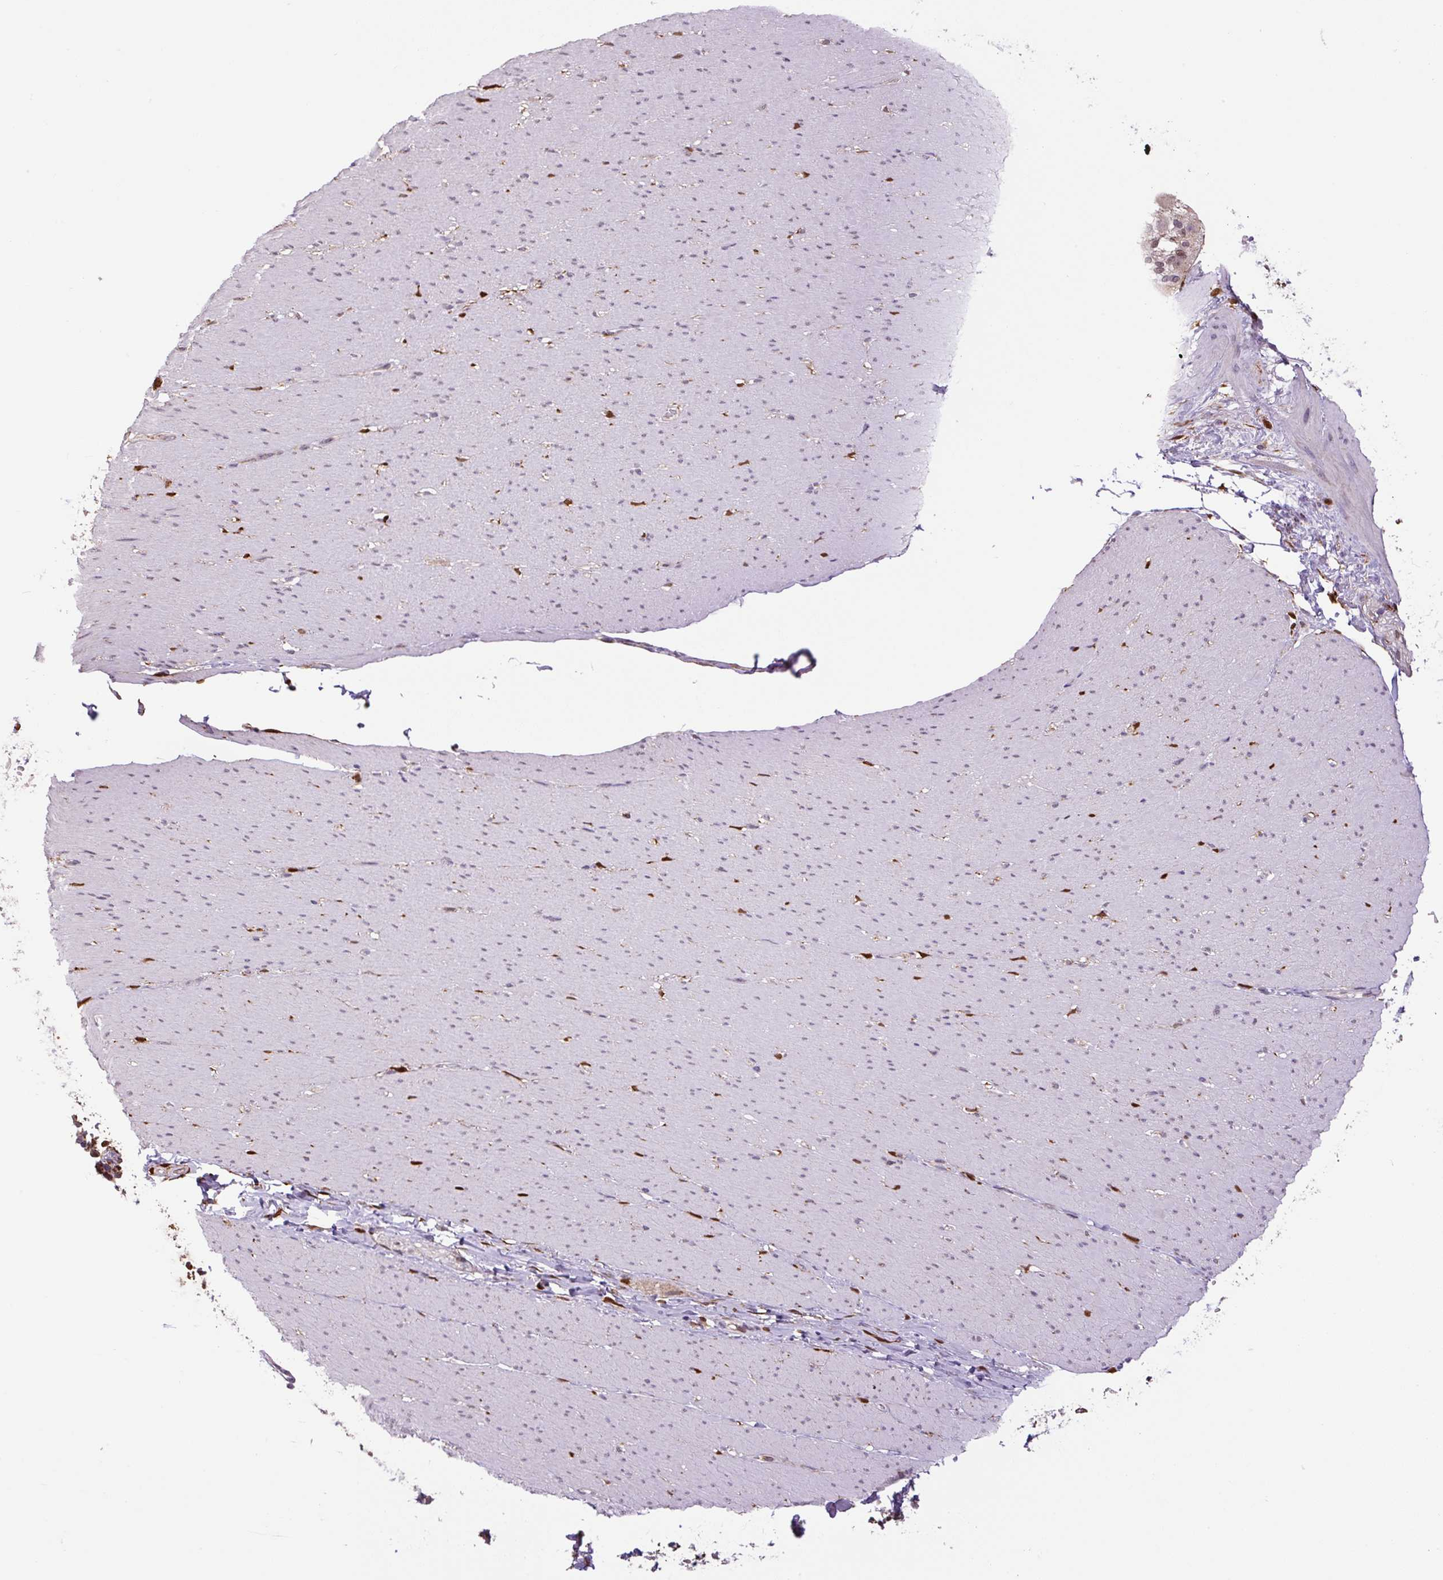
{"staining": {"intensity": "strong", "quantity": "<25%", "location": "nuclear"}, "tissue": "smooth muscle", "cell_type": "Smooth muscle cells", "image_type": "normal", "snomed": [{"axis": "morphology", "description": "Normal tissue, NOS"}, {"axis": "topography", "description": "Smooth muscle"}, {"axis": "topography", "description": "Rectum"}], "caption": "Immunohistochemical staining of normal smooth muscle reveals medium levels of strong nuclear positivity in approximately <25% of smooth muscle cells. (DAB = brown stain, brightfield microscopy at high magnification).", "gene": "SGF29", "patient": {"sex": "male", "age": 53}}